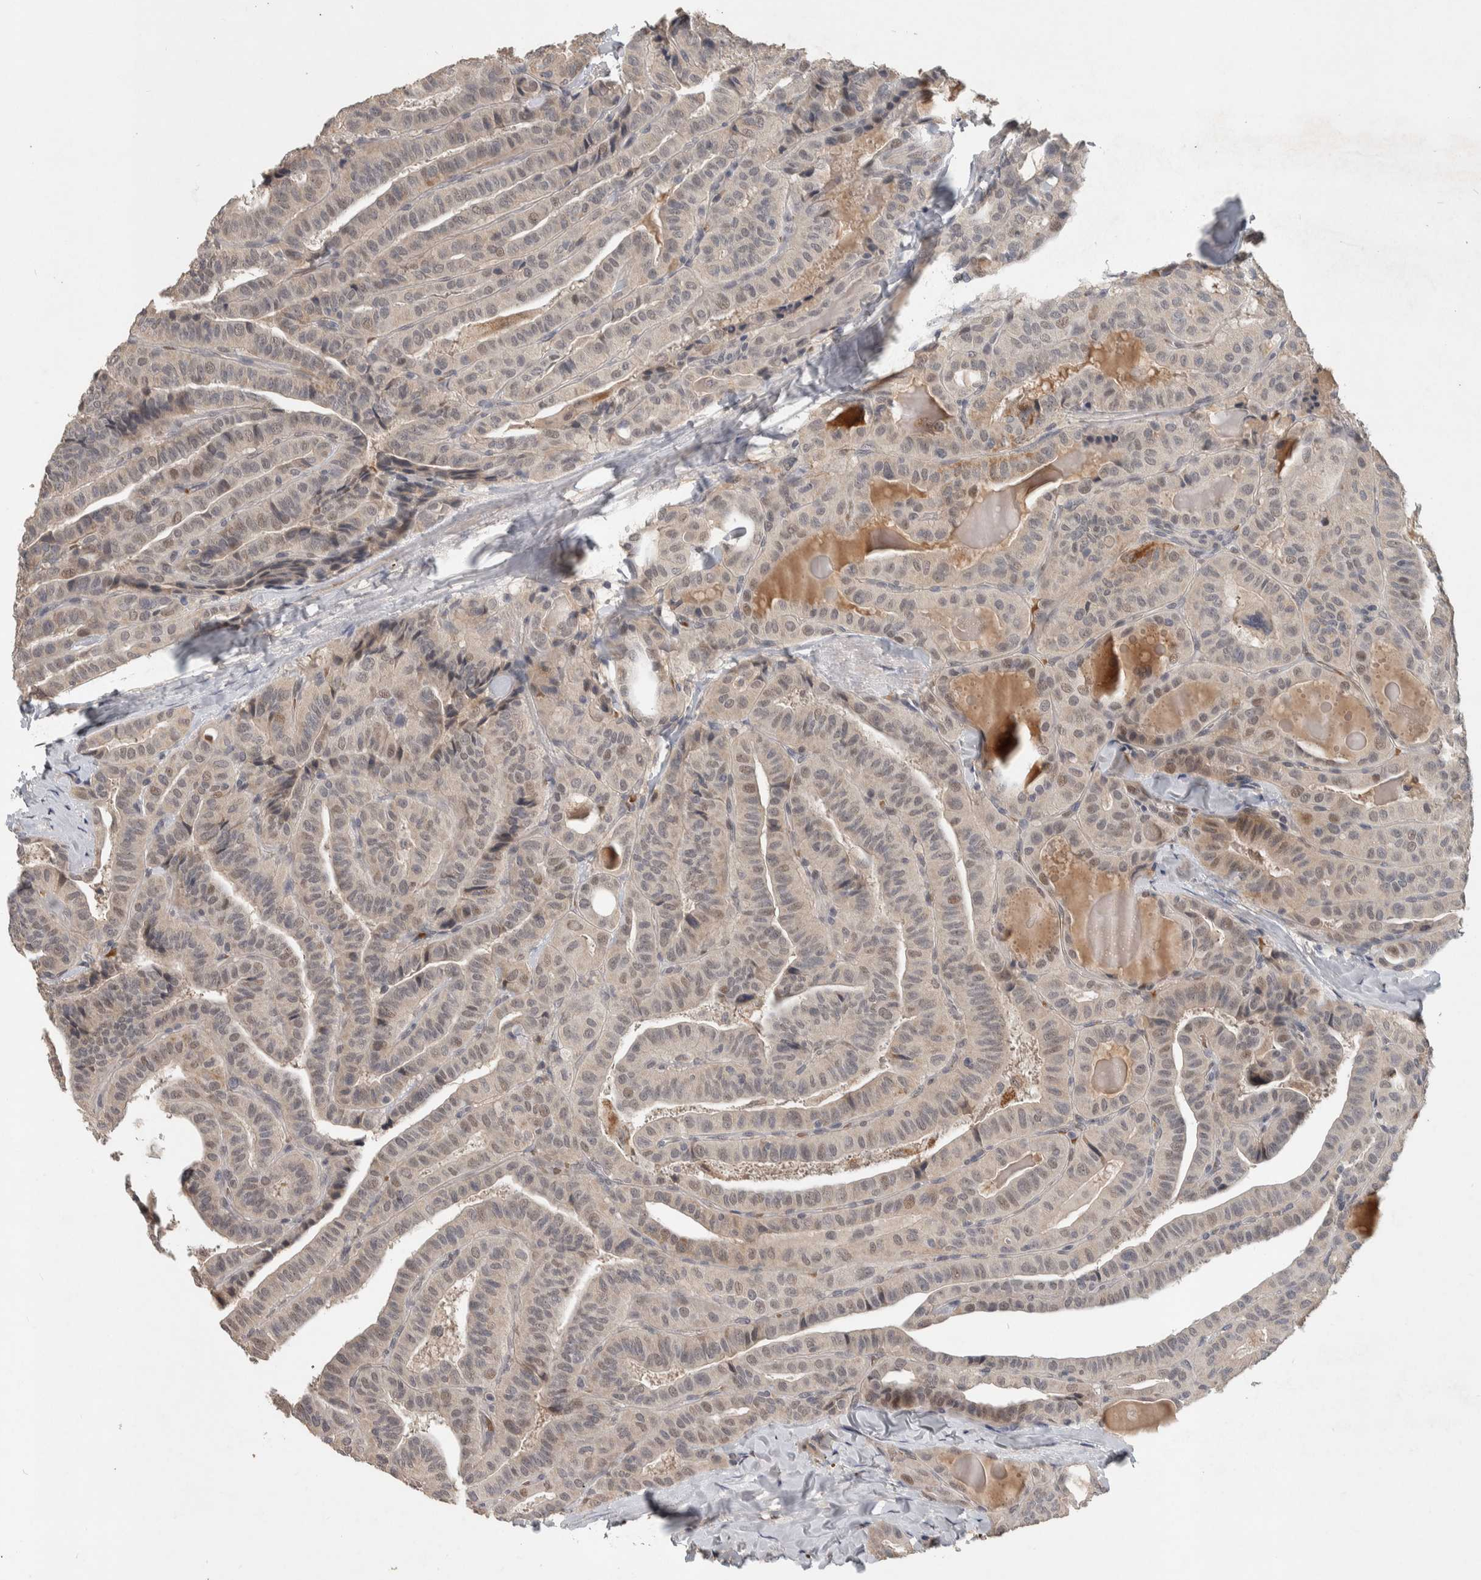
{"staining": {"intensity": "weak", "quantity": "25%-75%", "location": "nuclear"}, "tissue": "thyroid cancer", "cell_type": "Tumor cells", "image_type": "cancer", "snomed": [{"axis": "morphology", "description": "Papillary adenocarcinoma, NOS"}, {"axis": "topography", "description": "Thyroid gland"}], "caption": "Immunohistochemical staining of human thyroid papillary adenocarcinoma demonstrates low levels of weak nuclear staining in approximately 25%-75% of tumor cells.", "gene": "CHRM3", "patient": {"sex": "male", "age": 77}}